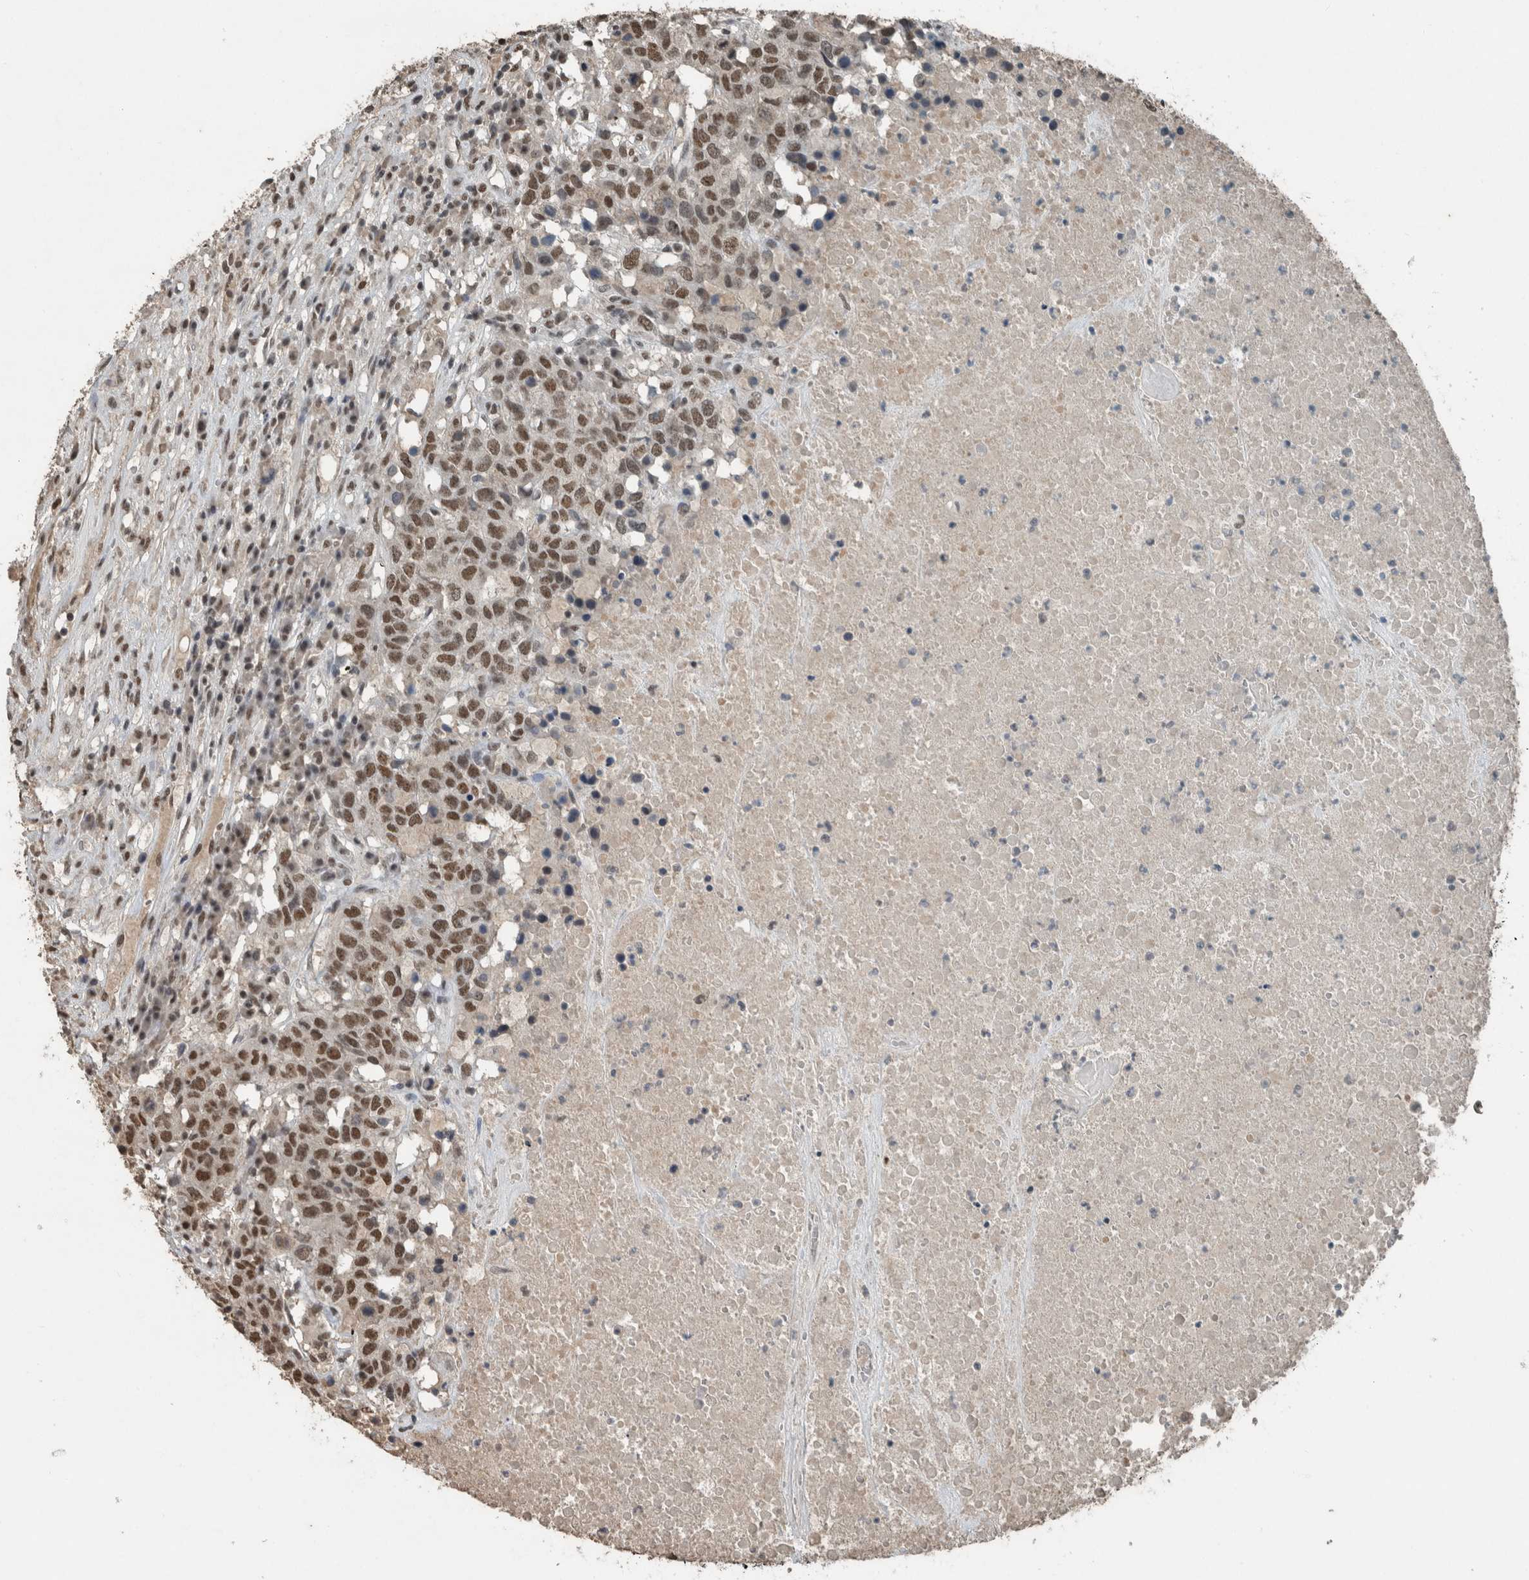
{"staining": {"intensity": "strong", "quantity": ">75%", "location": "nuclear"}, "tissue": "head and neck cancer", "cell_type": "Tumor cells", "image_type": "cancer", "snomed": [{"axis": "morphology", "description": "Squamous cell carcinoma, NOS"}, {"axis": "topography", "description": "Head-Neck"}], "caption": "DAB immunohistochemical staining of head and neck cancer reveals strong nuclear protein staining in approximately >75% of tumor cells.", "gene": "ZNF24", "patient": {"sex": "male", "age": 66}}